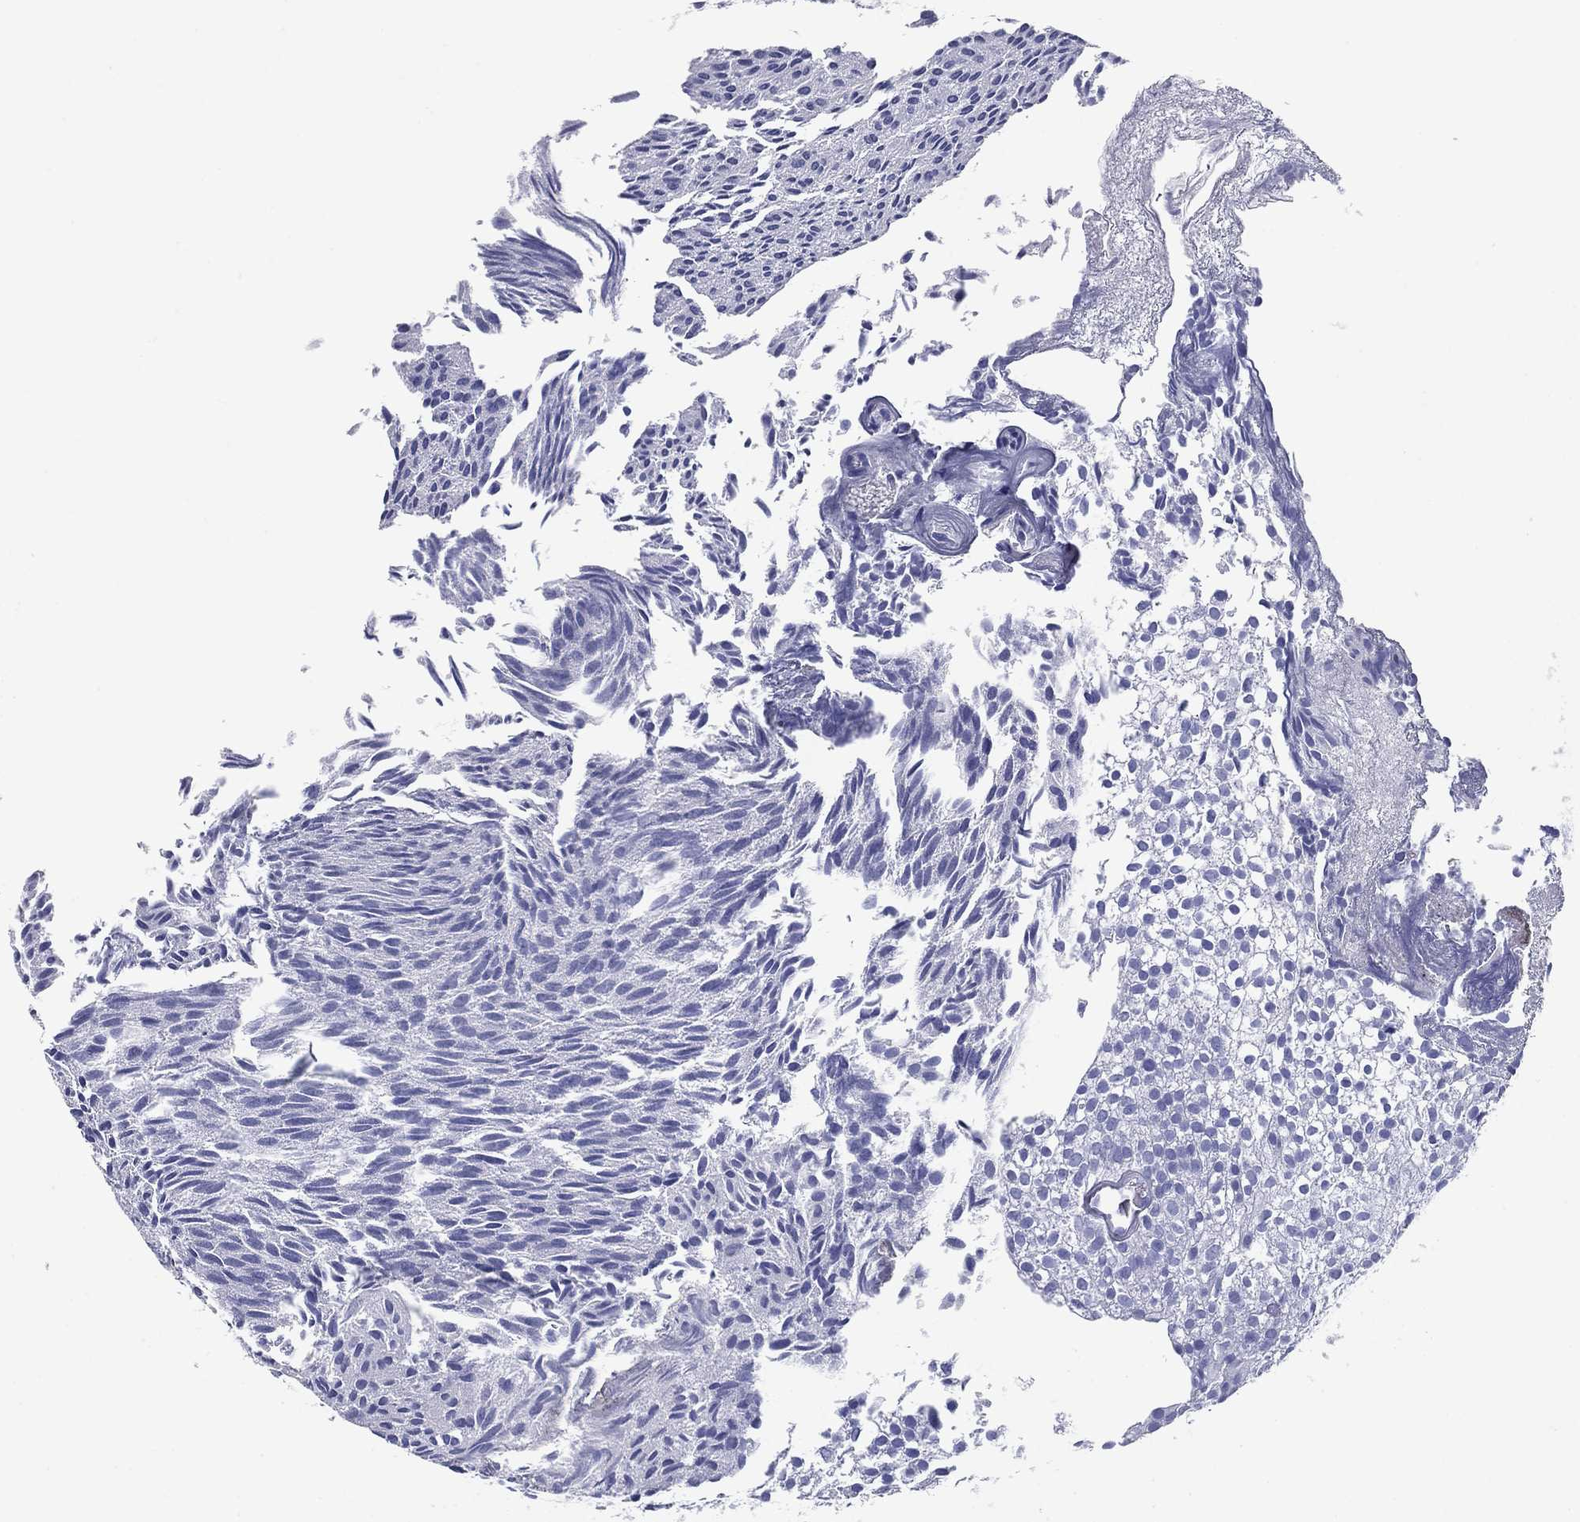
{"staining": {"intensity": "negative", "quantity": "none", "location": "none"}, "tissue": "urothelial cancer", "cell_type": "Tumor cells", "image_type": "cancer", "snomed": [{"axis": "morphology", "description": "Urothelial carcinoma, Low grade"}, {"axis": "topography", "description": "Urinary bladder"}], "caption": "Immunohistochemistry (IHC) micrograph of human urothelial carcinoma (low-grade) stained for a protein (brown), which reveals no staining in tumor cells.", "gene": "ATP4A", "patient": {"sex": "male", "age": 89}}